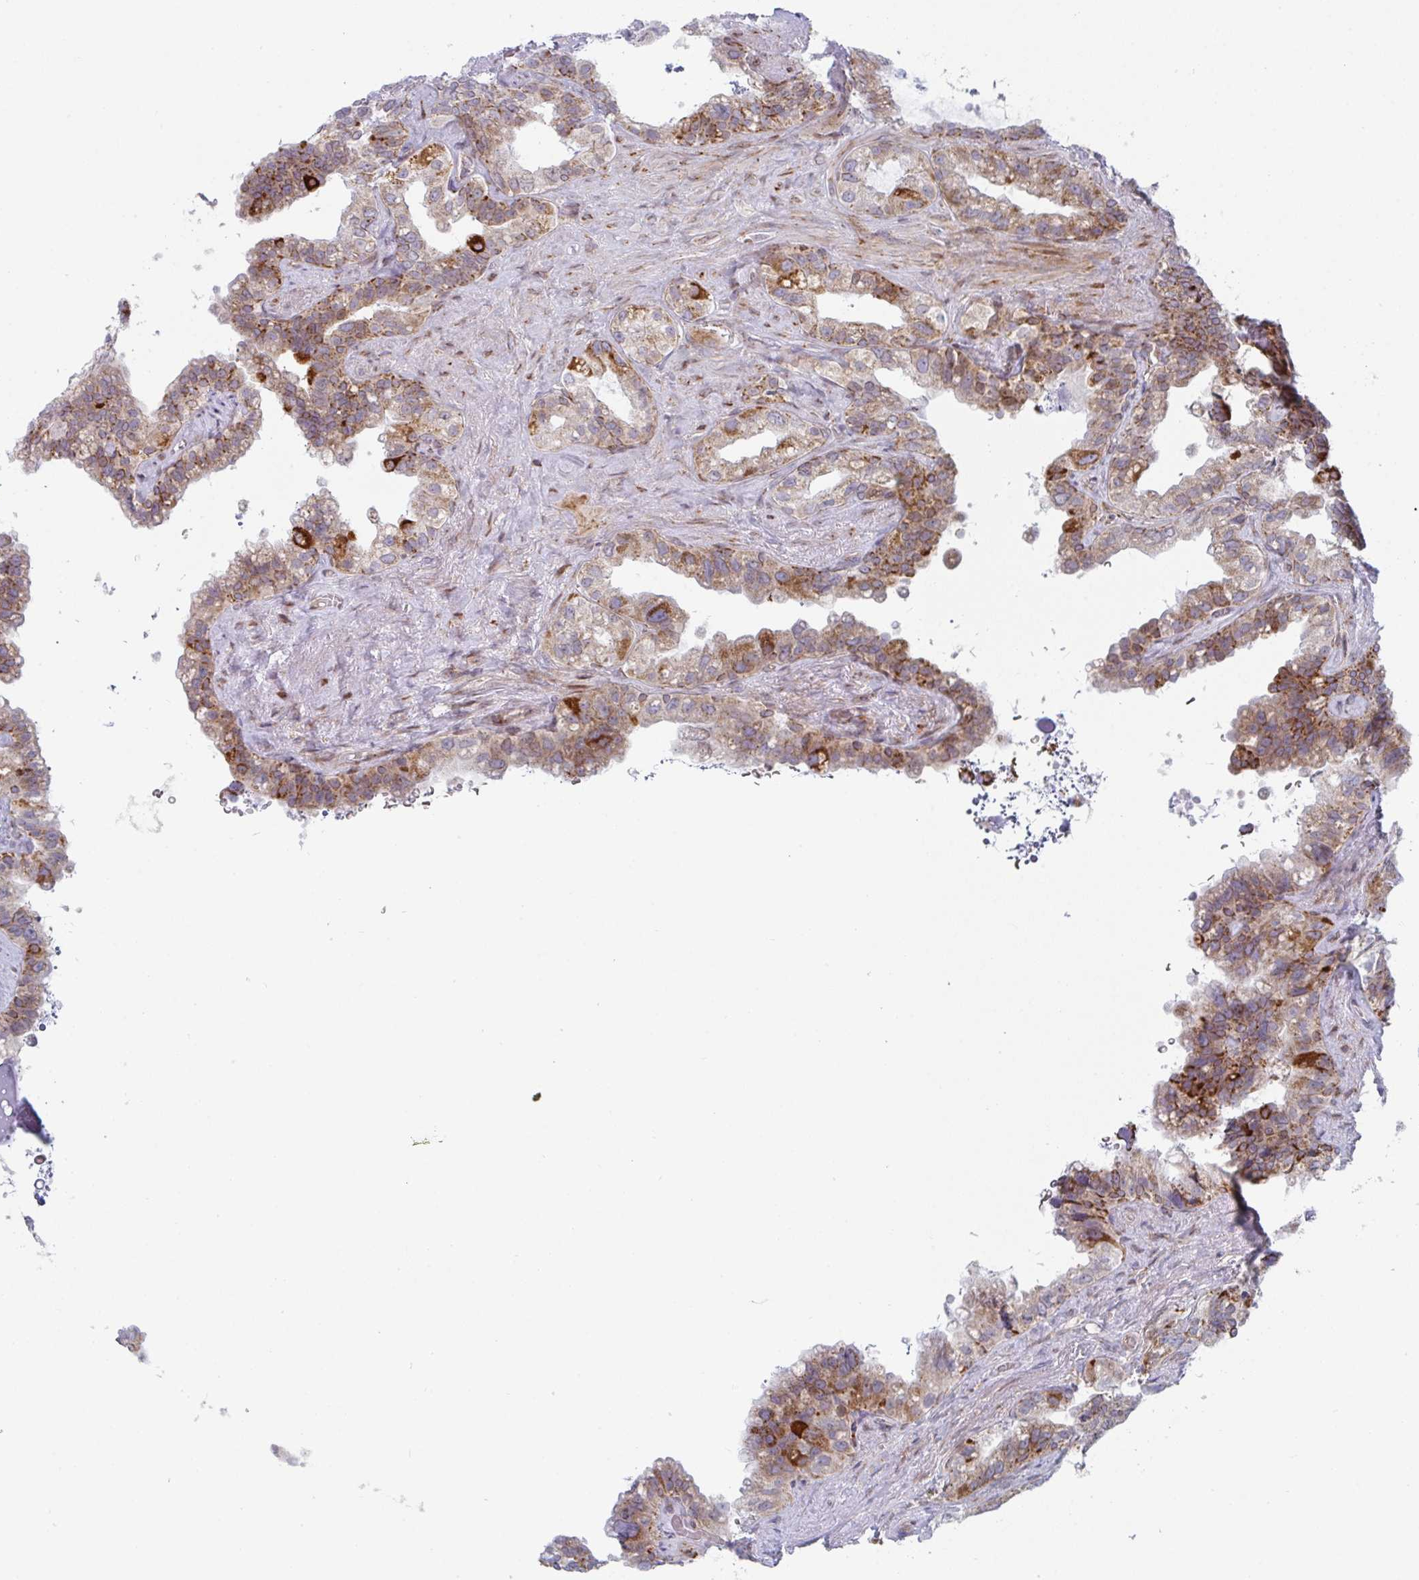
{"staining": {"intensity": "moderate", "quantity": "25%-75%", "location": "cytoplasmic/membranous"}, "tissue": "seminal vesicle", "cell_type": "Glandular cells", "image_type": "normal", "snomed": [{"axis": "morphology", "description": "Normal tissue, NOS"}, {"axis": "topography", "description": "Seminal veicle"}, {"axis": "topography", "description": "Peripheral nerve tissue"}], "caption": "Seminal vesicle stained for a protein reveals moderate cytoplasmic/membranous positivity in glandular cells. (Stains: DAB (3,3'-diaminobenzidine) in brown, nuclei in blue, Microscopy: brightfield microscopy at high magnification).", "gene": "PRKCH", "patient": {"sex": "male", "age": 76}}